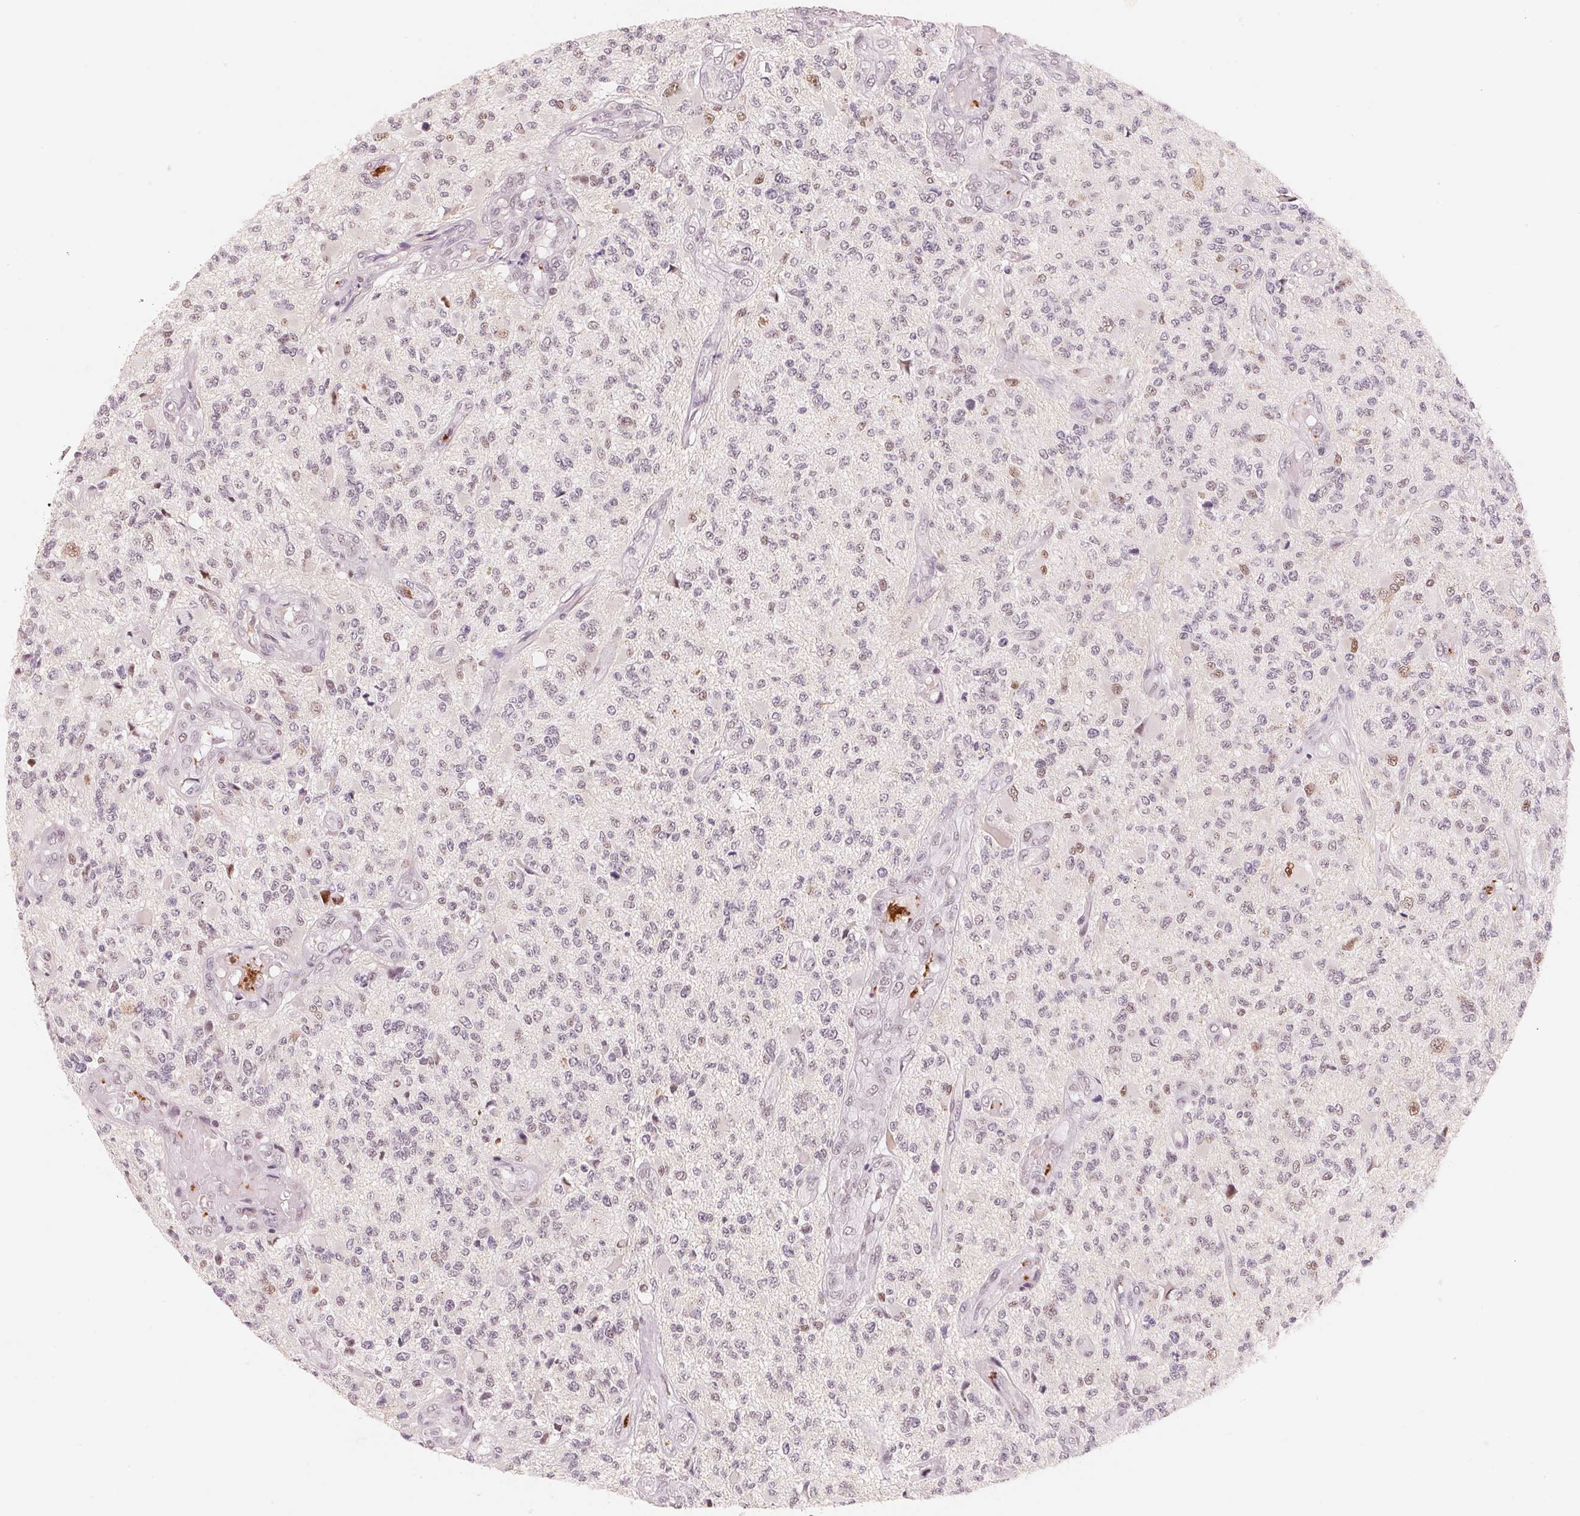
{"staining": {"intensity": "weak", "quantity": "<25%", "location": "nuclear"}, "tissue": "glioma", "cell_type": "Tumor cells", "image_type": "cancer", "snomed": [{"axis": "morphology", "description": "Glioma, malignant, High grade"}, {"axis": "topography", "description": "Brain"}], "caption": "Photomicrograph shows no significant protein positivity in tumor cells of glioma.", "gene": "ARHGAP22", "patient": {"sex": "female", "age": 63}}